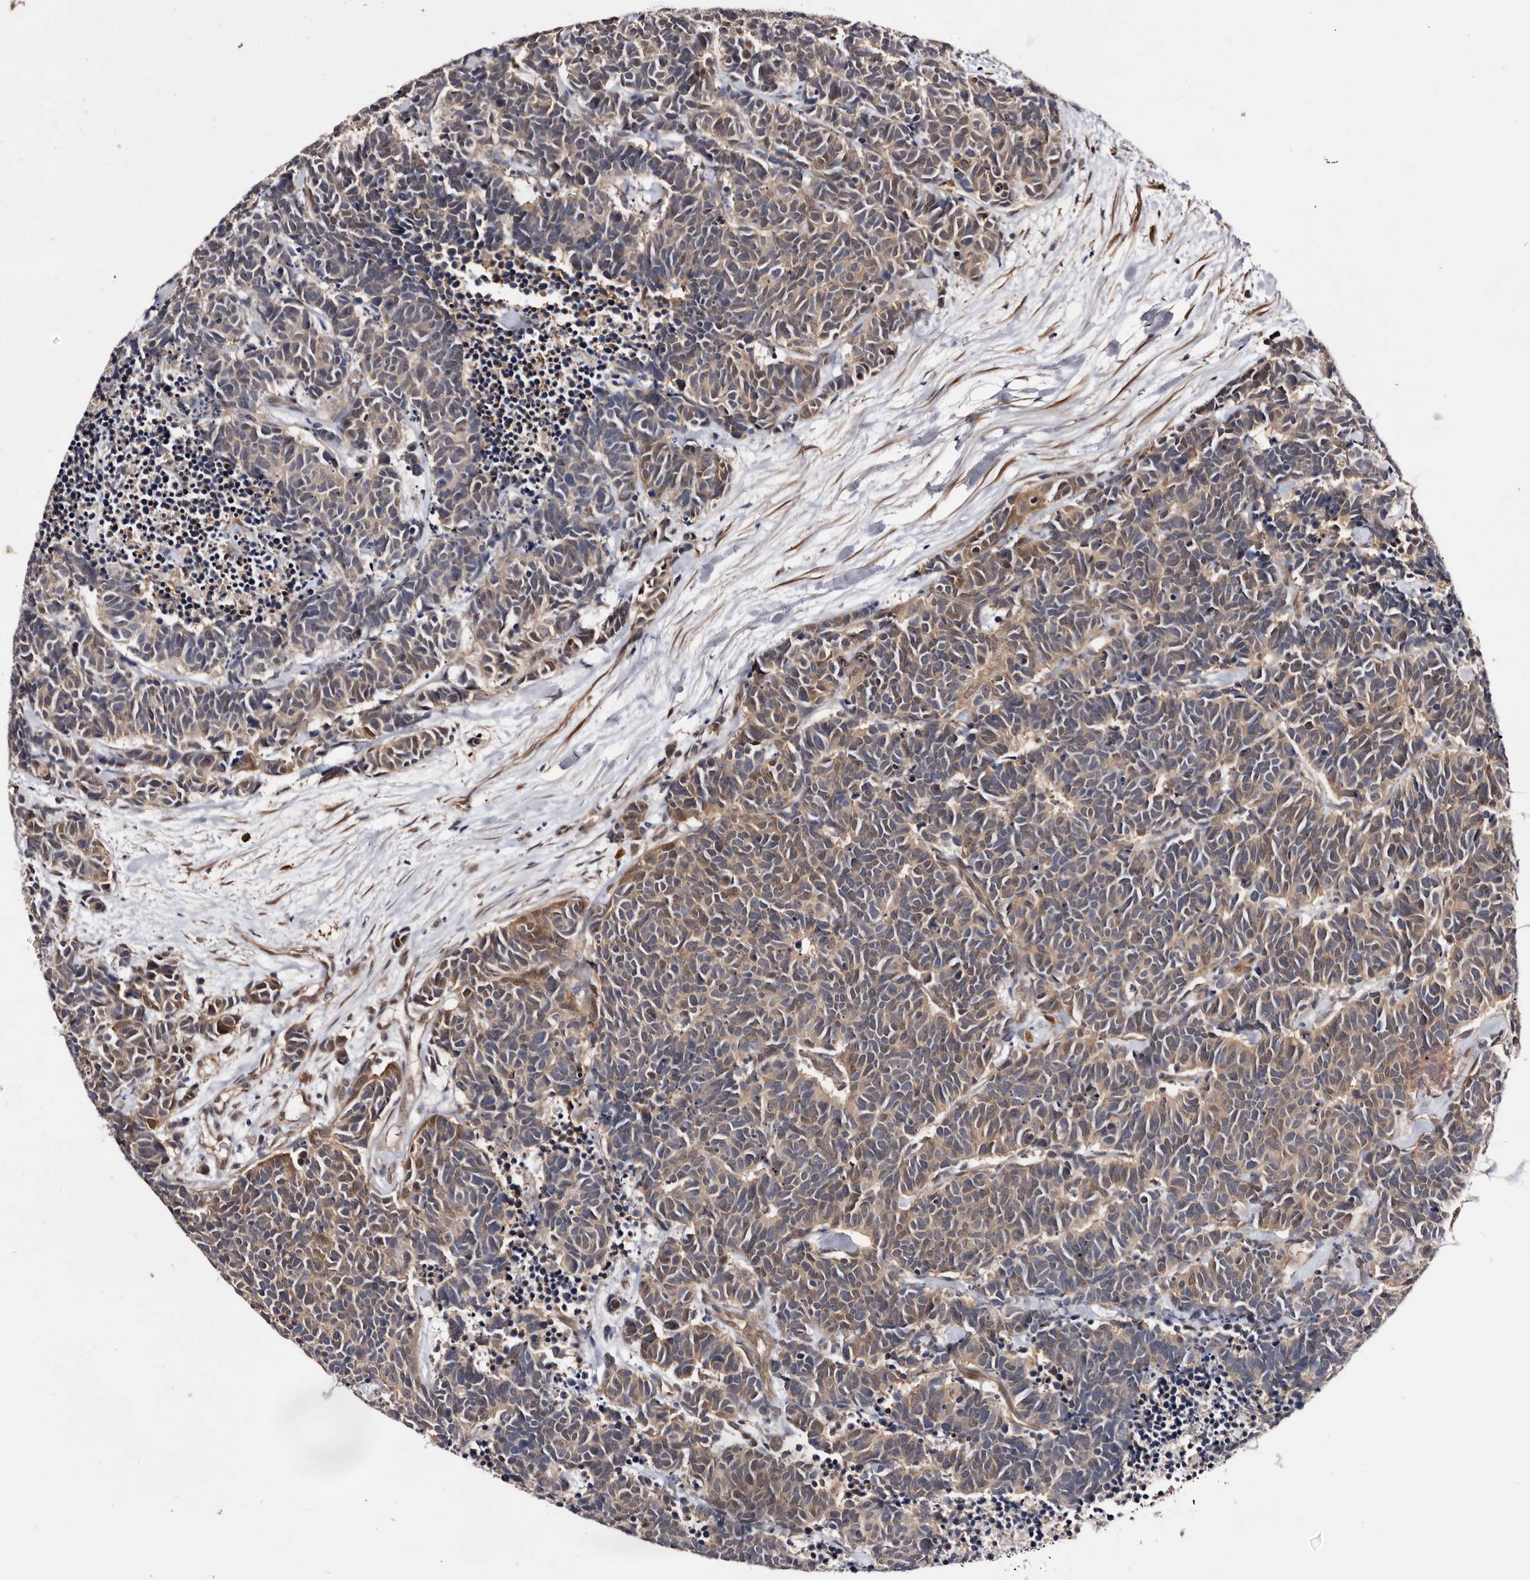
{"staining": {"intensity": "weak", "quantity": "25%-75%", "location": "cytoplasmic/membranous"}, "tissue": "carcinoid", "cell_type": "Tumor cells", "image_type": "cancer", "snomed": [{"axis": "morphology", "description": "Carcinoma, NOS"}, {"axis": "morphology", "description": "Carcinoid, malignant, NOS"}, {"axis": "topography", "description": "Urinary bladder"}], "caption": "Tumor cells reveal low levels of weak cytoplasmic/membranous positivity in approximately 25%-75% of cells in carcinoid.", "gene": "TP53I3", "patient": {"sex": "male", "age": 57}}